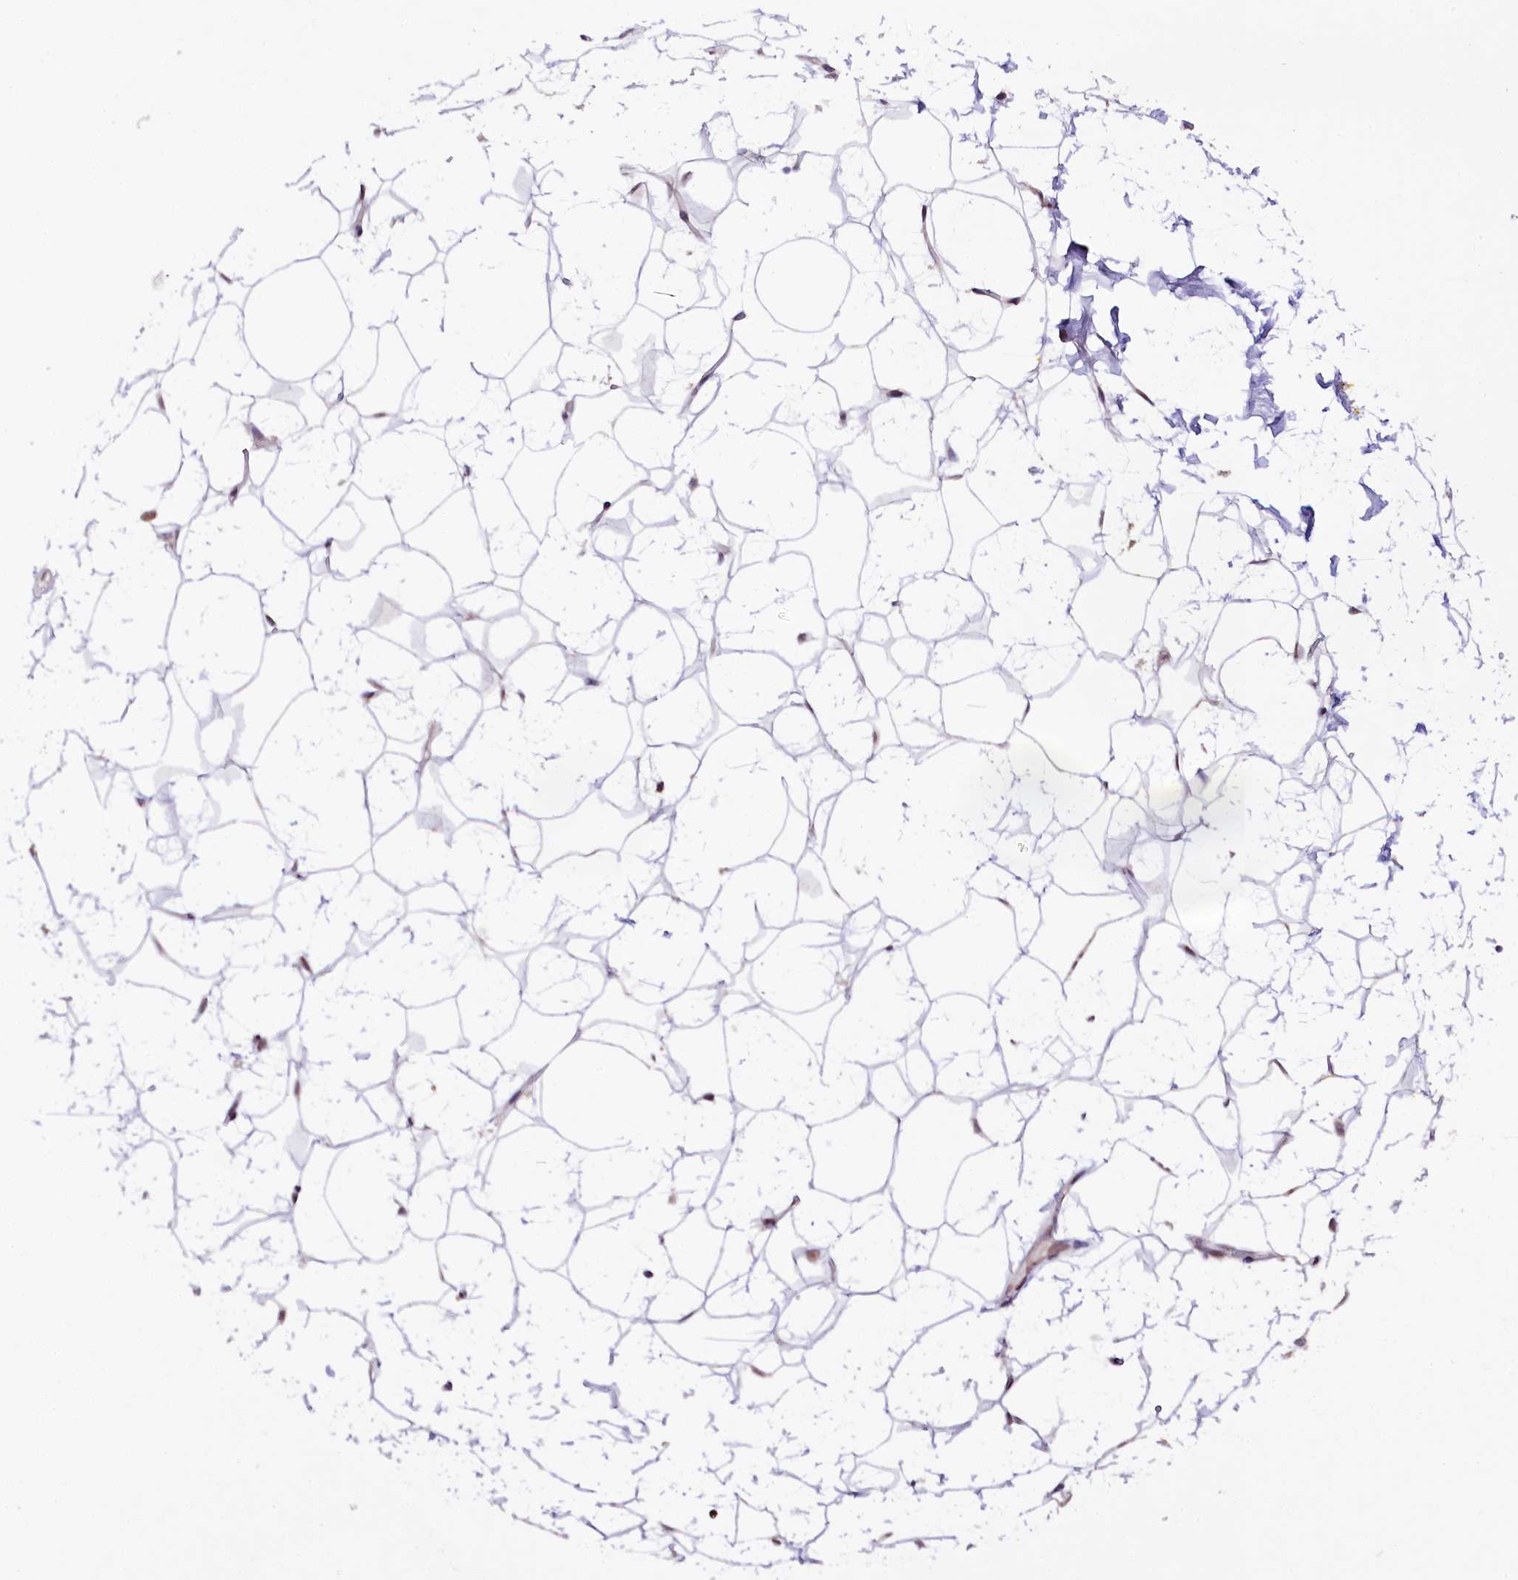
{"staining": {"intensity": "moderate", "quantity": "25%-75%", "location": "nuclear"}, "tissue": "adipose tissue", "cell_type": "Adipocytes", "image_type": "normal", "snomed": [{"axis": "morphology", "description": "Normal tissue, NOS"}, {"axis": "topography", "description": "Breast"}], "caption": "A medium amount of moderate nuclear positivity is appreciated in approximately 25%-75% of adipocytes in benign adipose tissue. Nuclei are stained in blue.", "gene": "ZNF226", "patient": {"sex": "female", "age": 26}}